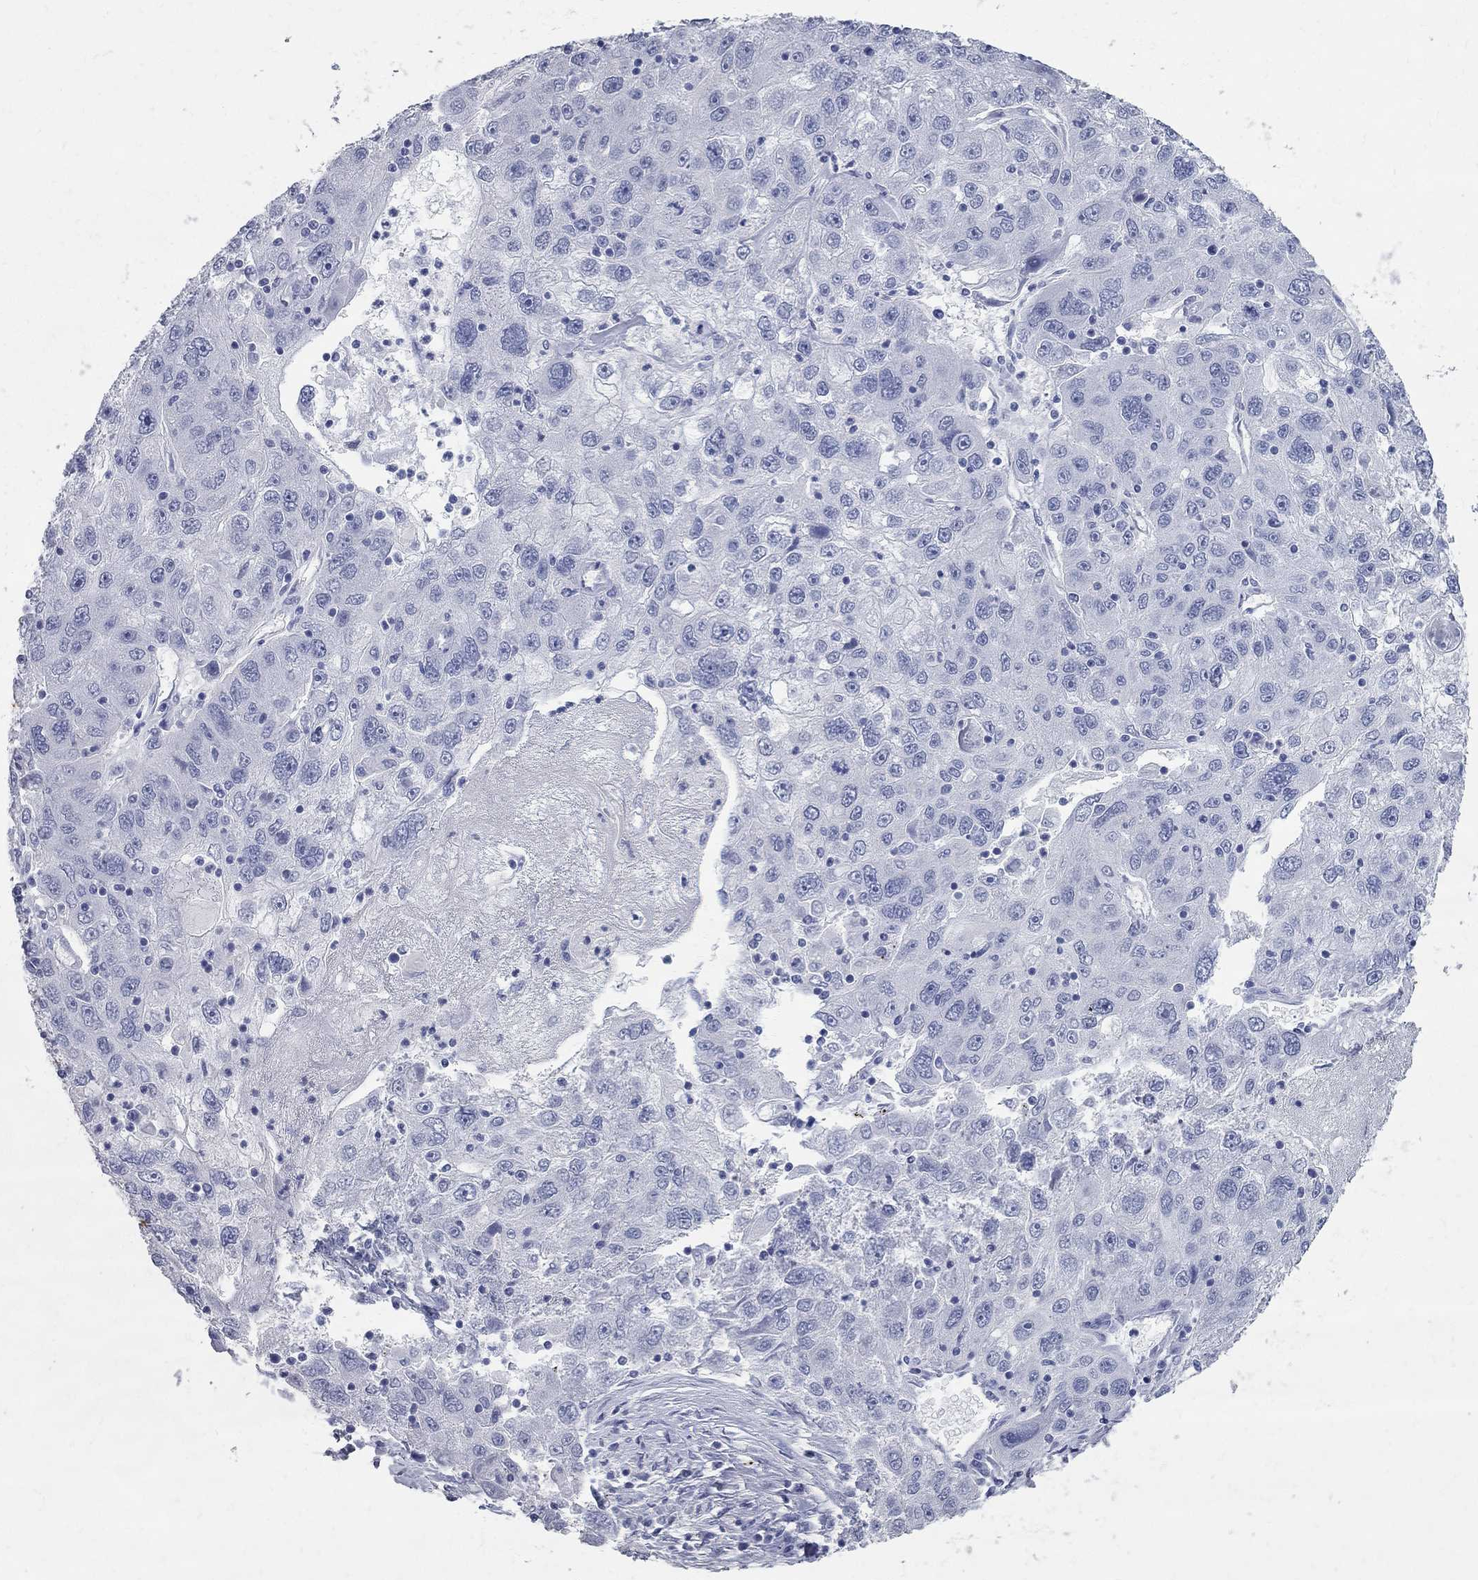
{"staining": {"intensity": "negative", "quantity": "none", "location": "none"}, "tissue": "stomach cancer", "cell_type": "Tumor cells", "image_type": "cancer", "snomed": [{"axis": "morphology", "description": "Adenocarcinoma, NOS"}, {"axis": "topography", "description": "Stomach"}], "caption": "Immunohistochemistry (IHC) of stomach adenocarcinoma displays no staining in tumor cells.", "gene": "BPIFB1", "patient": {"sex": "male", "age": 56}}